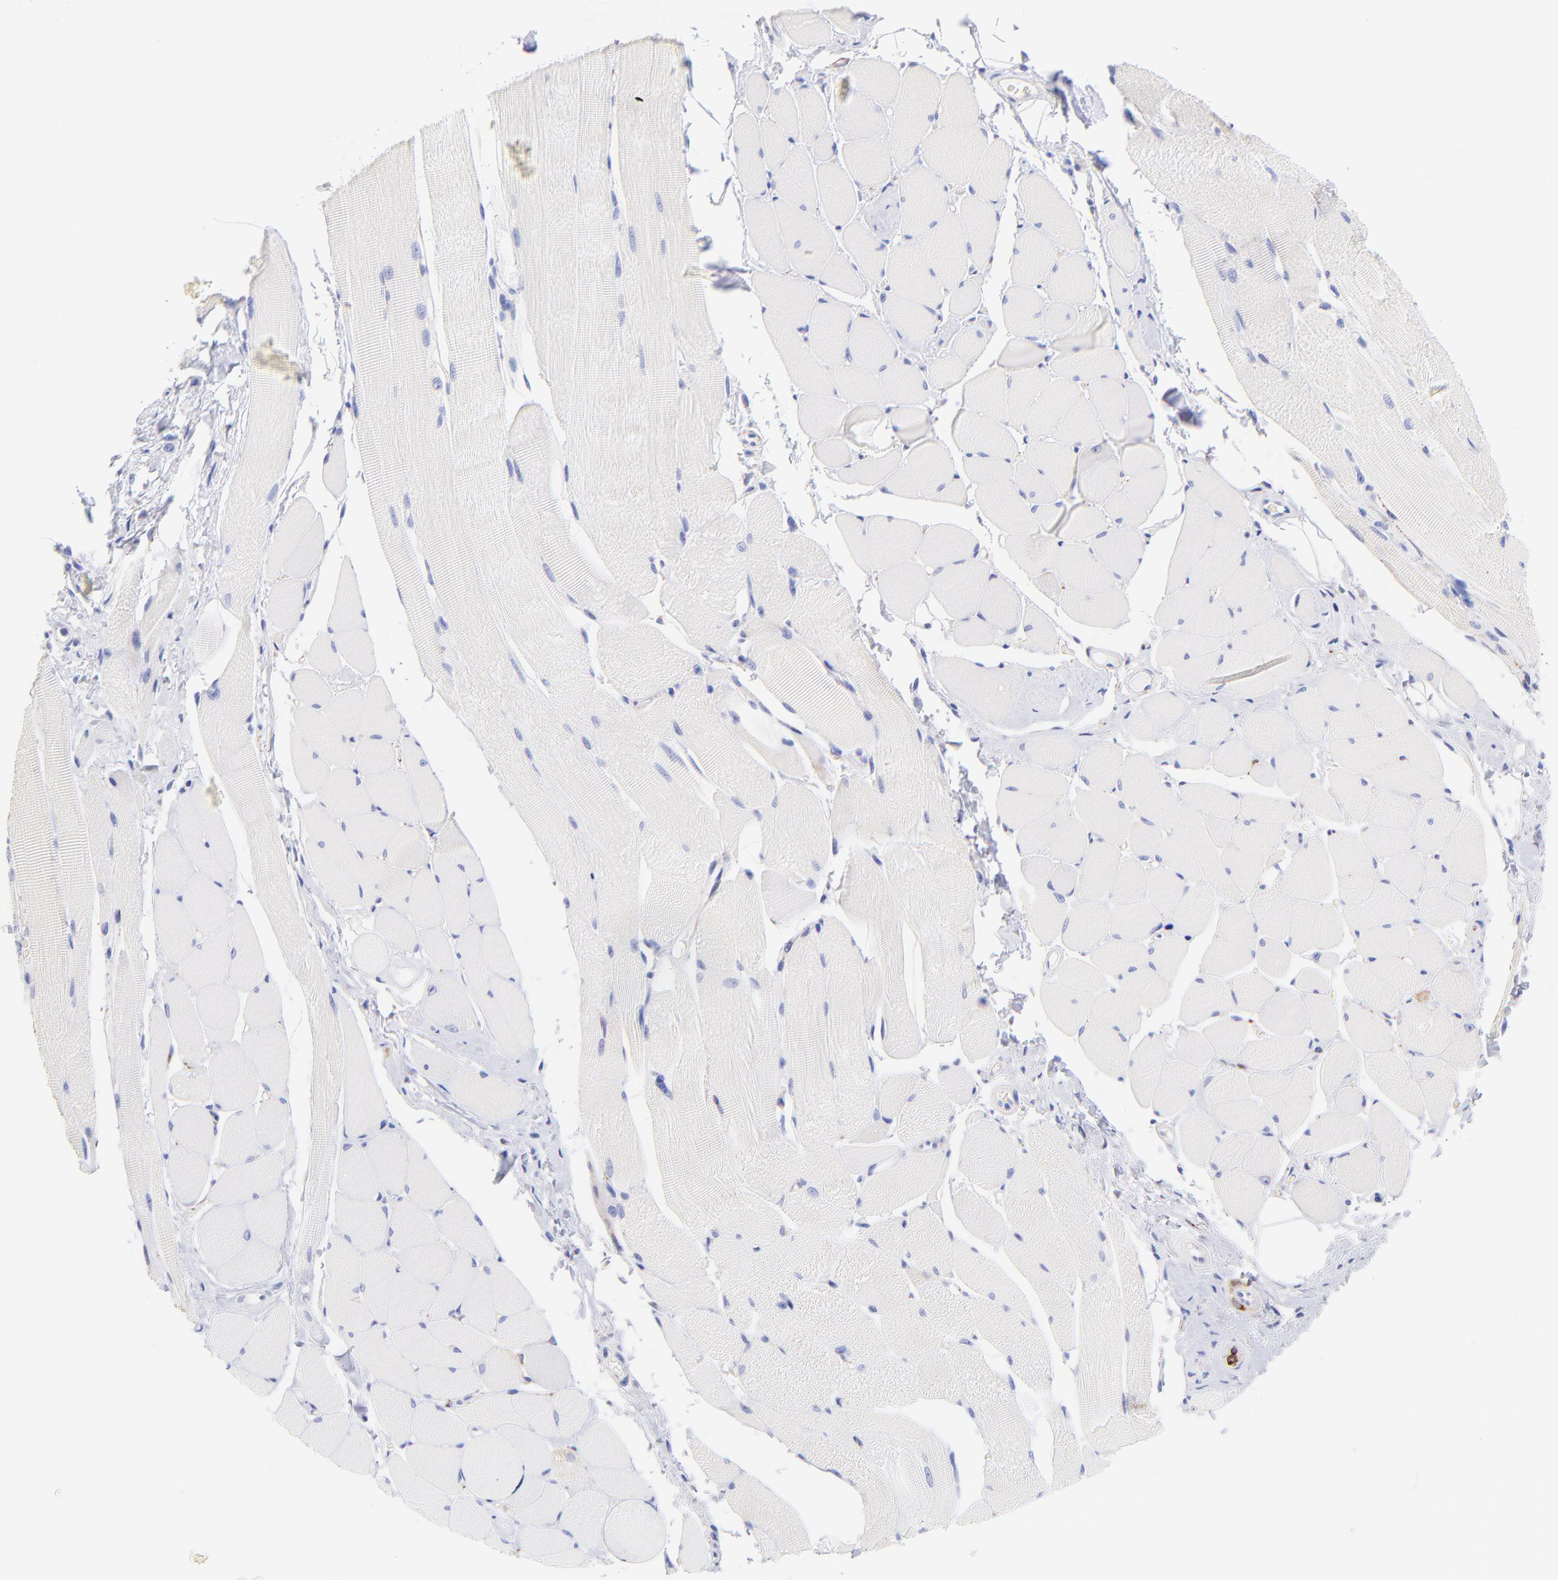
{"staining": {"intensity": "negative", "quantity": "none", "location": "none"}, "tissue": "skeletal muscle", "cell_type": "Myocytes", "image_type": "normal", "snomed": [{"axis": "morphology", "description": "Normal tissue, NOS"}, {"axis": "topography", "description": "Skeletal muscle"}, {"axis": "topography", "description": "Peripheral nerve tissue"}], "caption": "Immunohistochemistry (IHC) of benign human skeletal muscle shows no expression in myocytes. (DAB immunohistochemistry visualized using brightfield microscopy, high magnification).", "gene": "SPARC", "patient": {"sex": "female", "age": 84}}